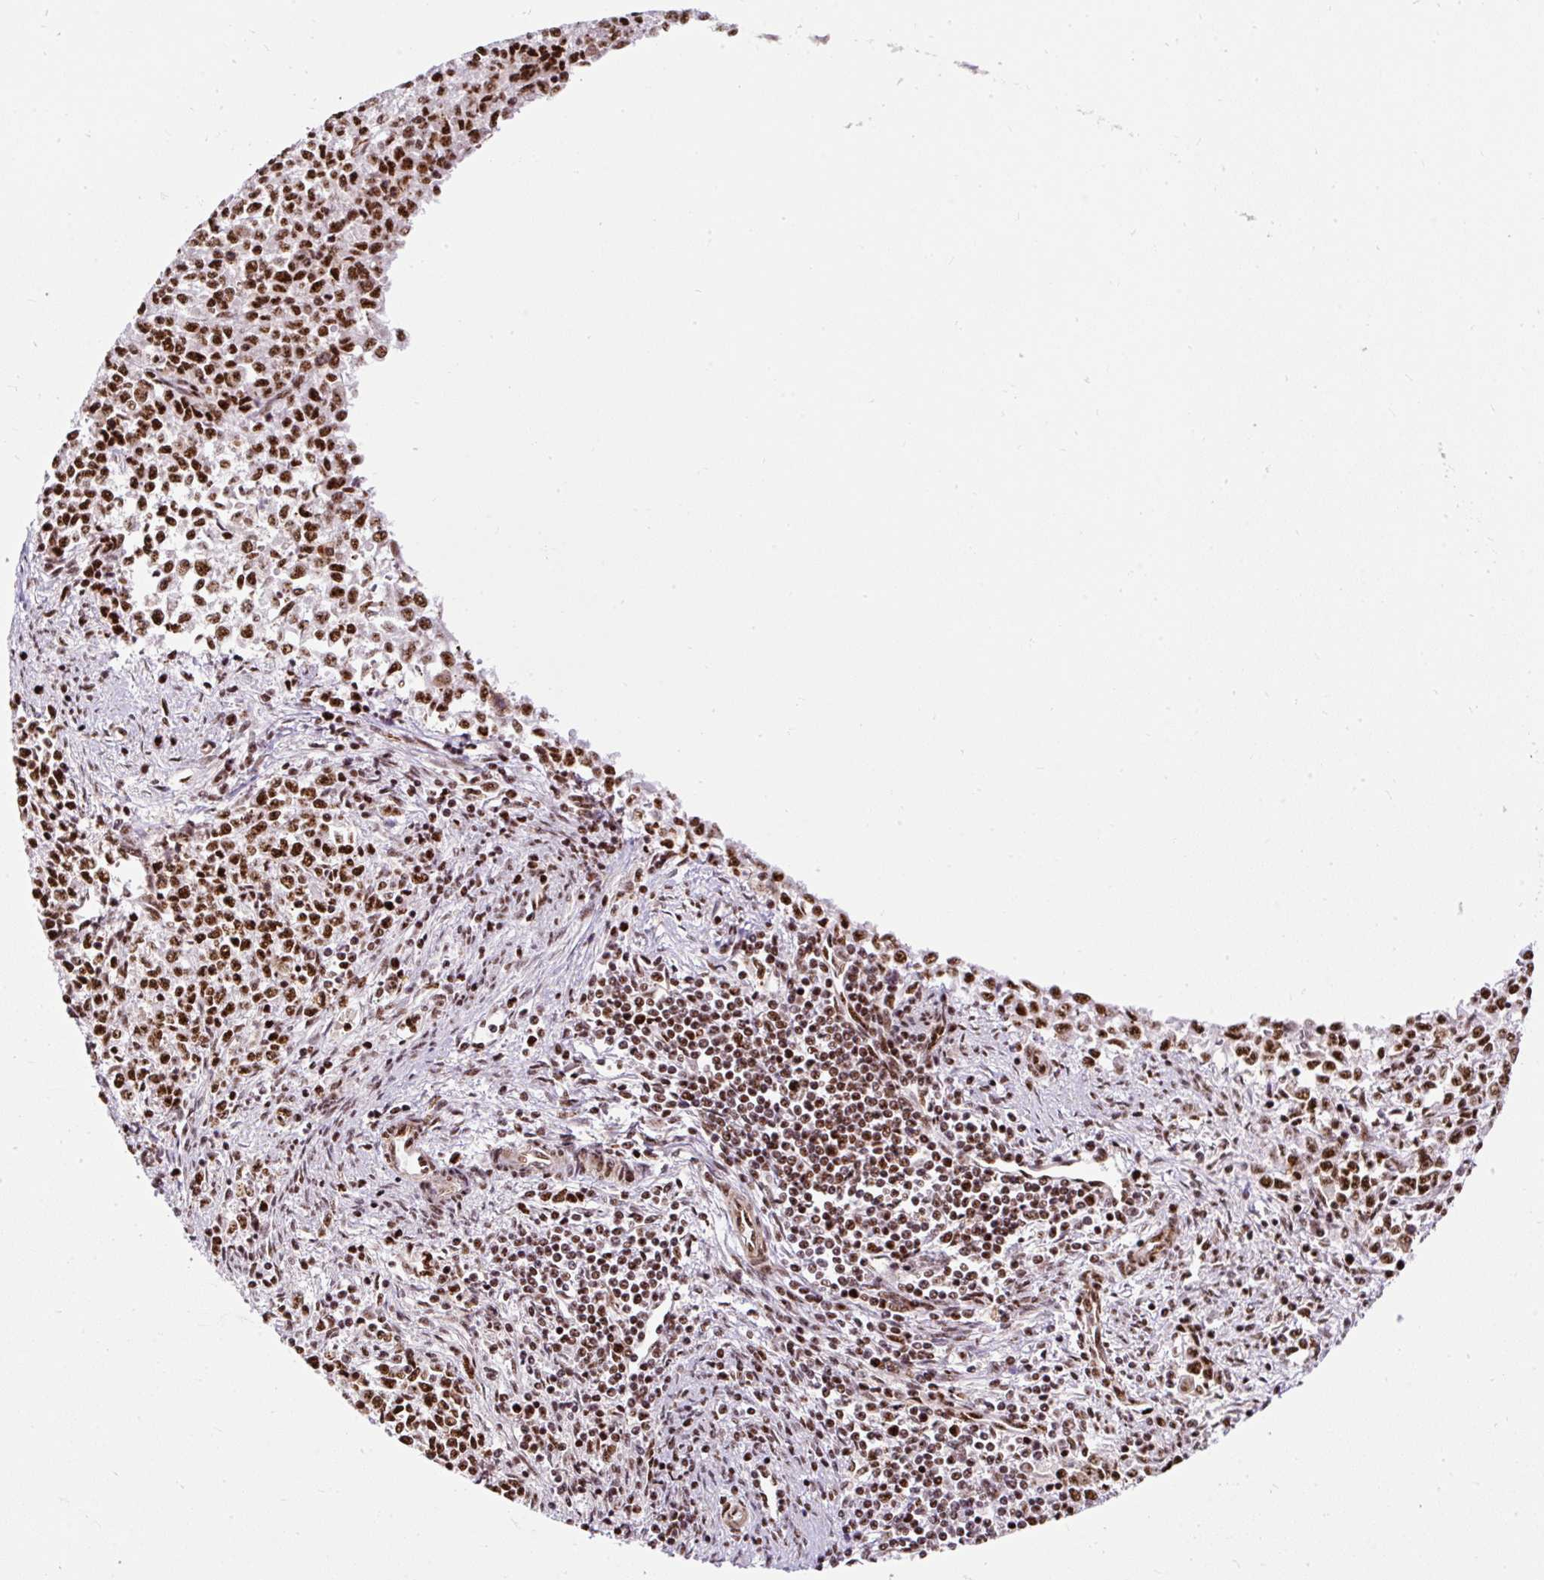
{"staining": {"intensity": "strong", "quantity": ">75%", "location": "nuclear"}, "tissue": "endometrial cancer", "cell_type": "Tumor cells", "image_type": "cancer", "snomed": [{"axis": "morphology", "description": "Adenocarcinoma, NOS"}, {"axis": "topography", "description": "Endometrium"}], "caption": "The immunohistochemical stain shows strong nuclear positivity in tumor cells of endometrial adenocarcinoma tissue.", "gene": "LUC7L2", "patient": {"sex": "female", "age": 50}}